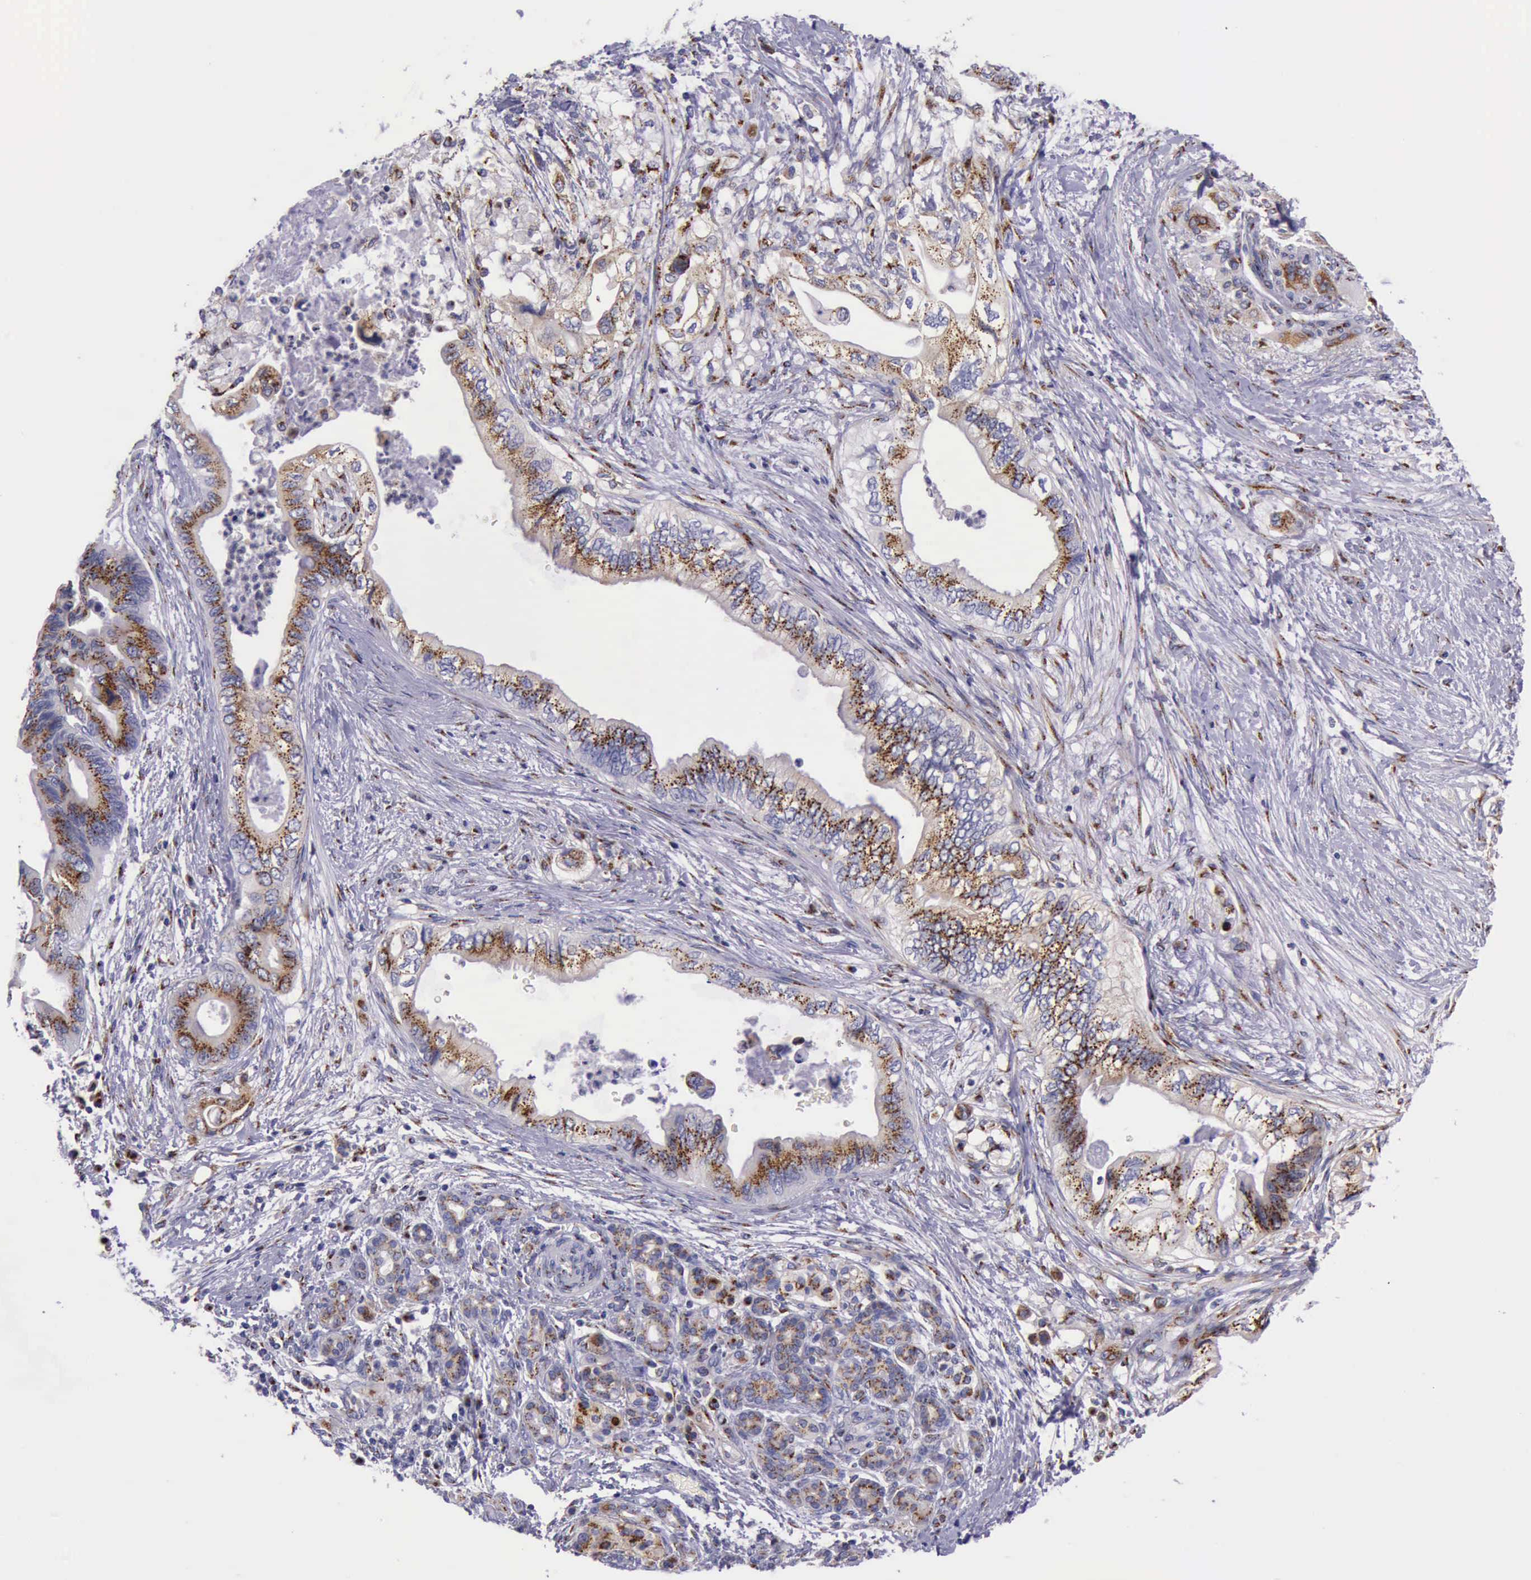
{"staining": {"intensity": "strong", "quantity": ">75%", "location": "cytoplasmic/membranous"}, "tissue": "pancreatic cancer", "cell_type": "Tumor cells", "image_type": "cancer", "snomed": [{"axis": "morphology", "description": "Adenocarcinoma, NOS"}, {"axis": "topography", "description": "Pancreas"}], "caption": "Approximately >75% of tumor cells in pancreatic adenocarcinoma demonstrate strong cytoplasmic/membranous protein staining as visualized by brown immunohistochemical staining.", "gene": "GOLGA5", "patient": {"sex": "female", "age": 66}}